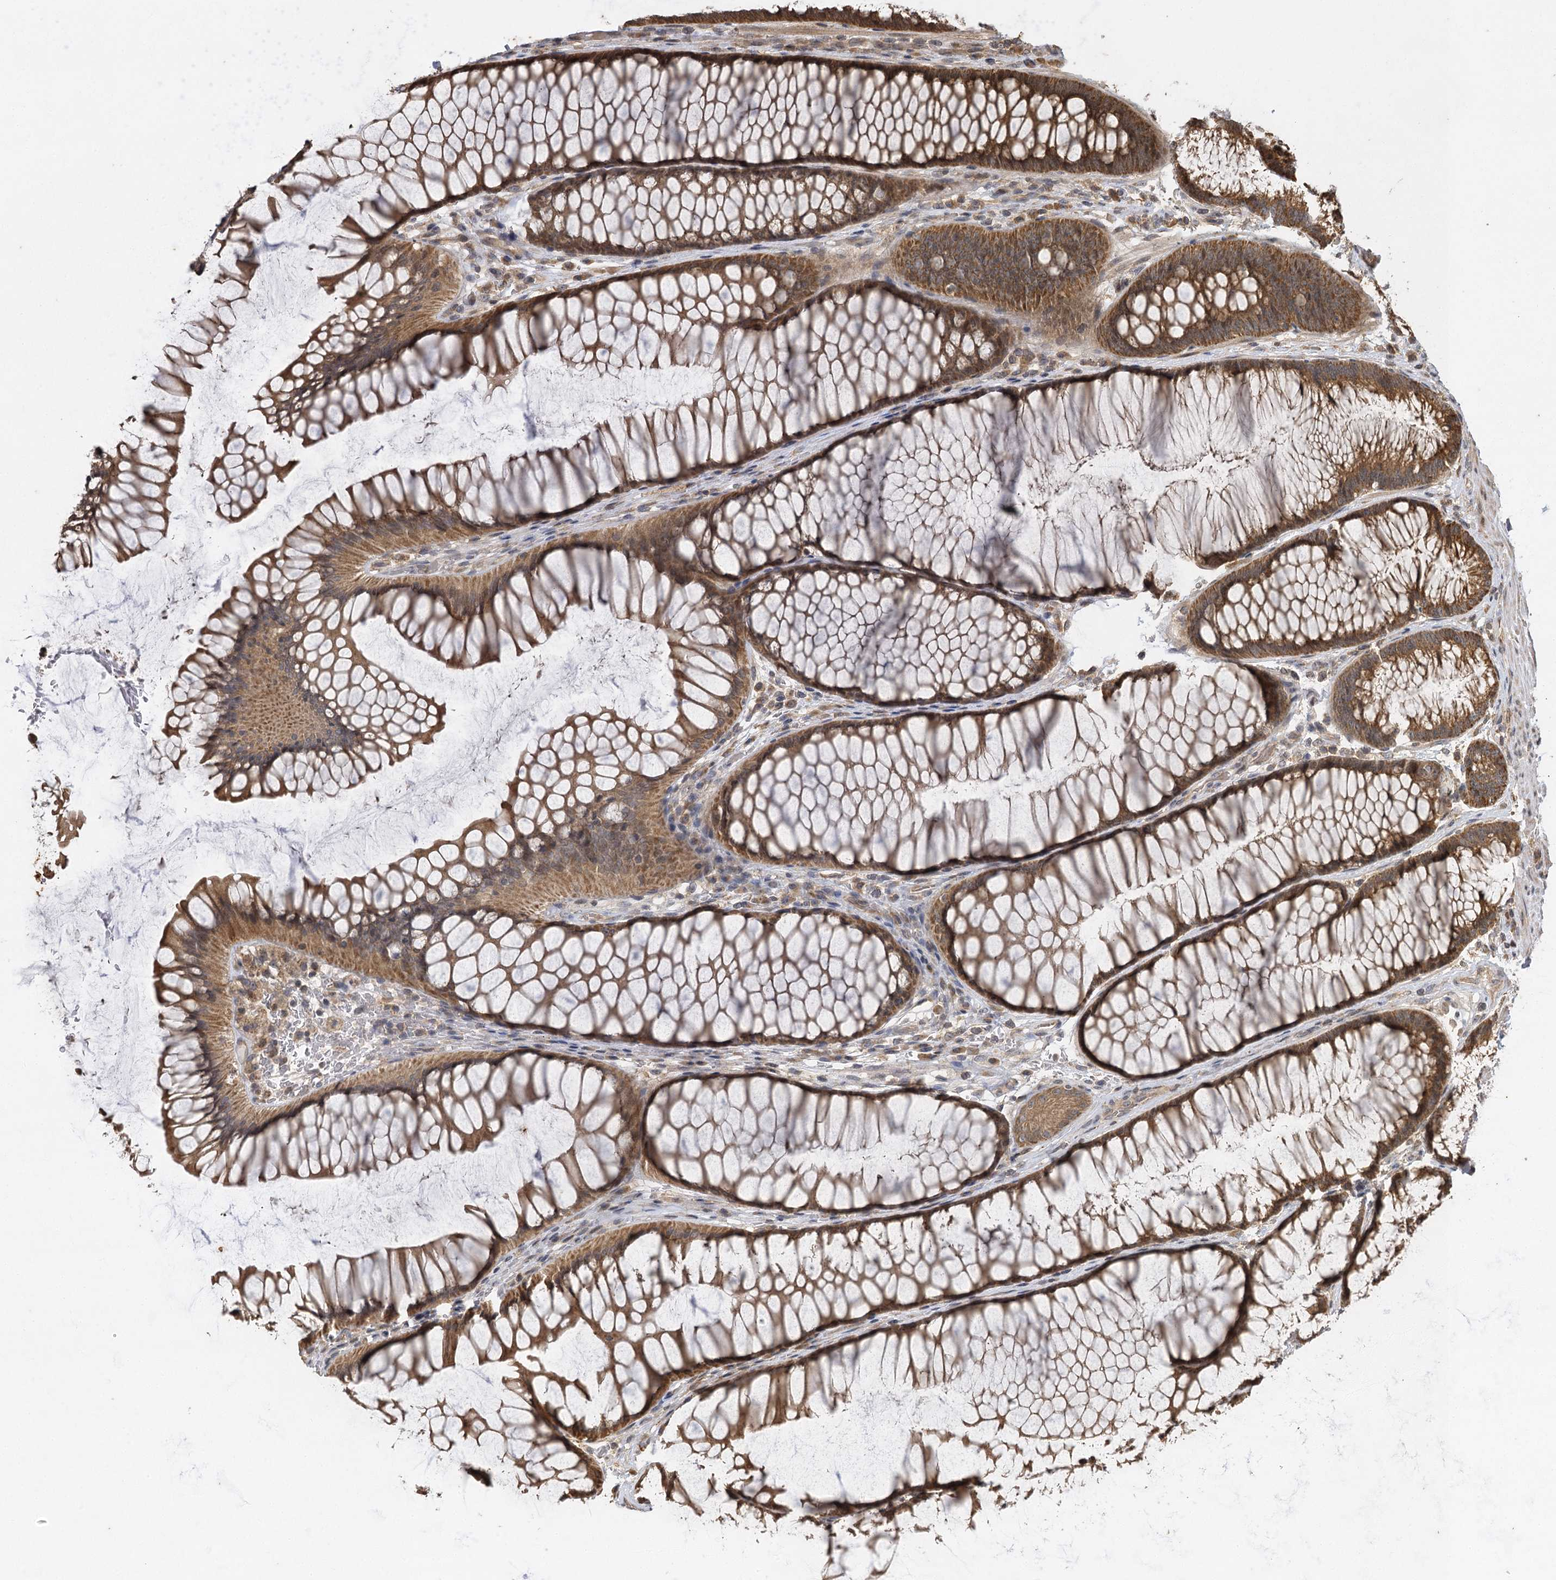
{"staining": {"intensity": "moderate", "quantity": ">75%", "location": "cytoplasmic/membranous"}, "tissue": "colon", "cell_type": "Endothelial cells", "image_type": "normal", "snomed": [{"axis": "morphology", "description": "Normal tissue, NOS"}, {"axis": "topography", "description": "Colon"}], "caption": "Colon stained for a protein (brown) displays moderate cytoplasmic/membranous positive expression in approximately >75% of endothelial cells.", "gene": "IL11RA", "patient": {"sex": "female", "age": 82}}